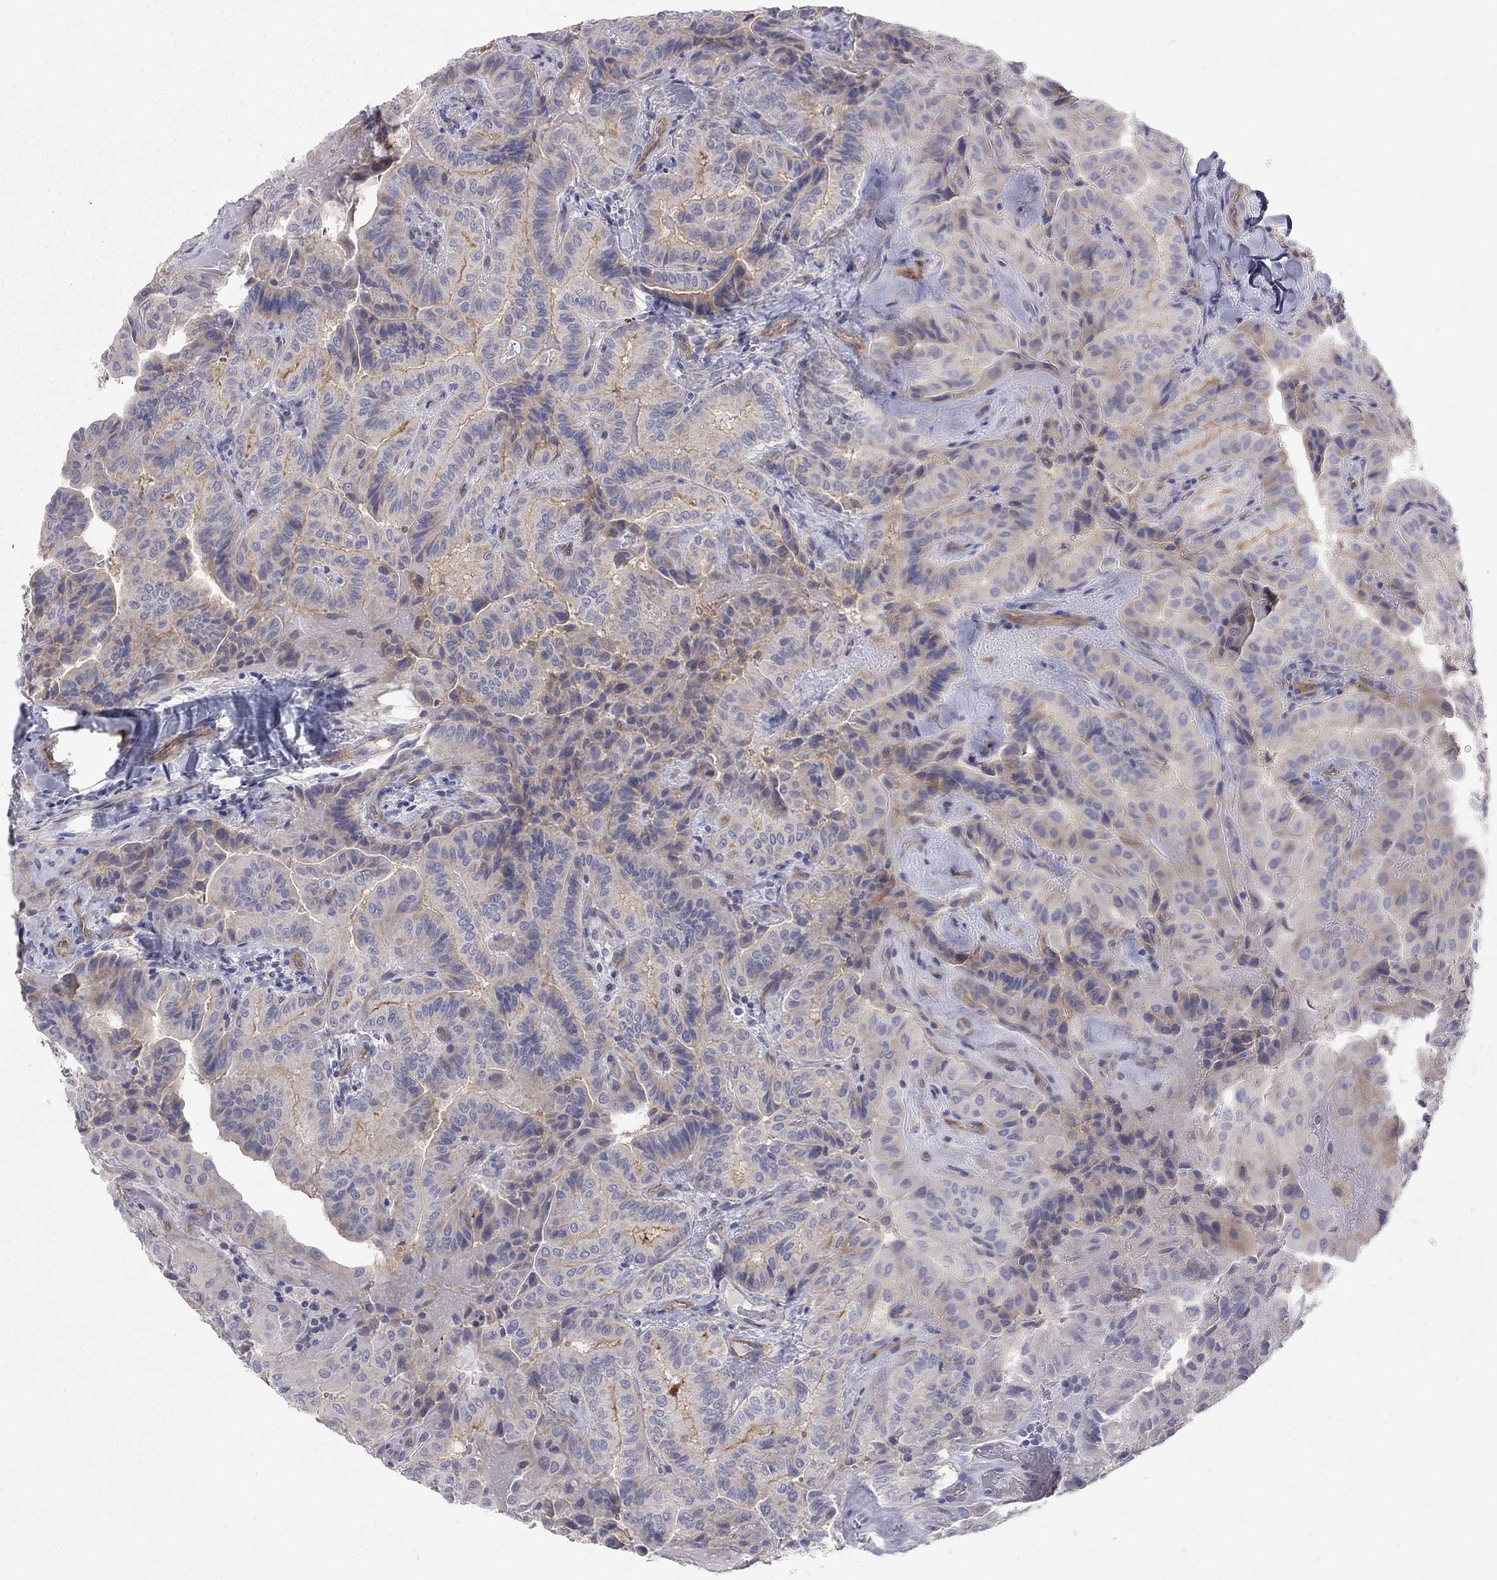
{"staining": {"intensity": "moderate", "quantity": "25%-75%", "location": "cytoplasmic/membranous"}, "tissue": "thyroid cancer", "cell_type": "Tumor cells", "image_type": "cancer", "snomed": [{"axis": "morphology", "description": "Papillary adenocarcinoma, NOS"}, {"axis": "topography", "description": "Thyroid gland"}], "caption": "Thyroid papillary adenocarcinoma stained with immunohistochemistry displays moderate cytoplasmic/membranous expression in about 25%-75% of tumor cells. The staining was performed using DAB (3,3'-diaminobenzidine), with brown indicating positive protein expression. Nuclei are stained blue with hematoxylin.", "gene": "GPRC5B", "patient": {"sex": "female", "age": 68}}